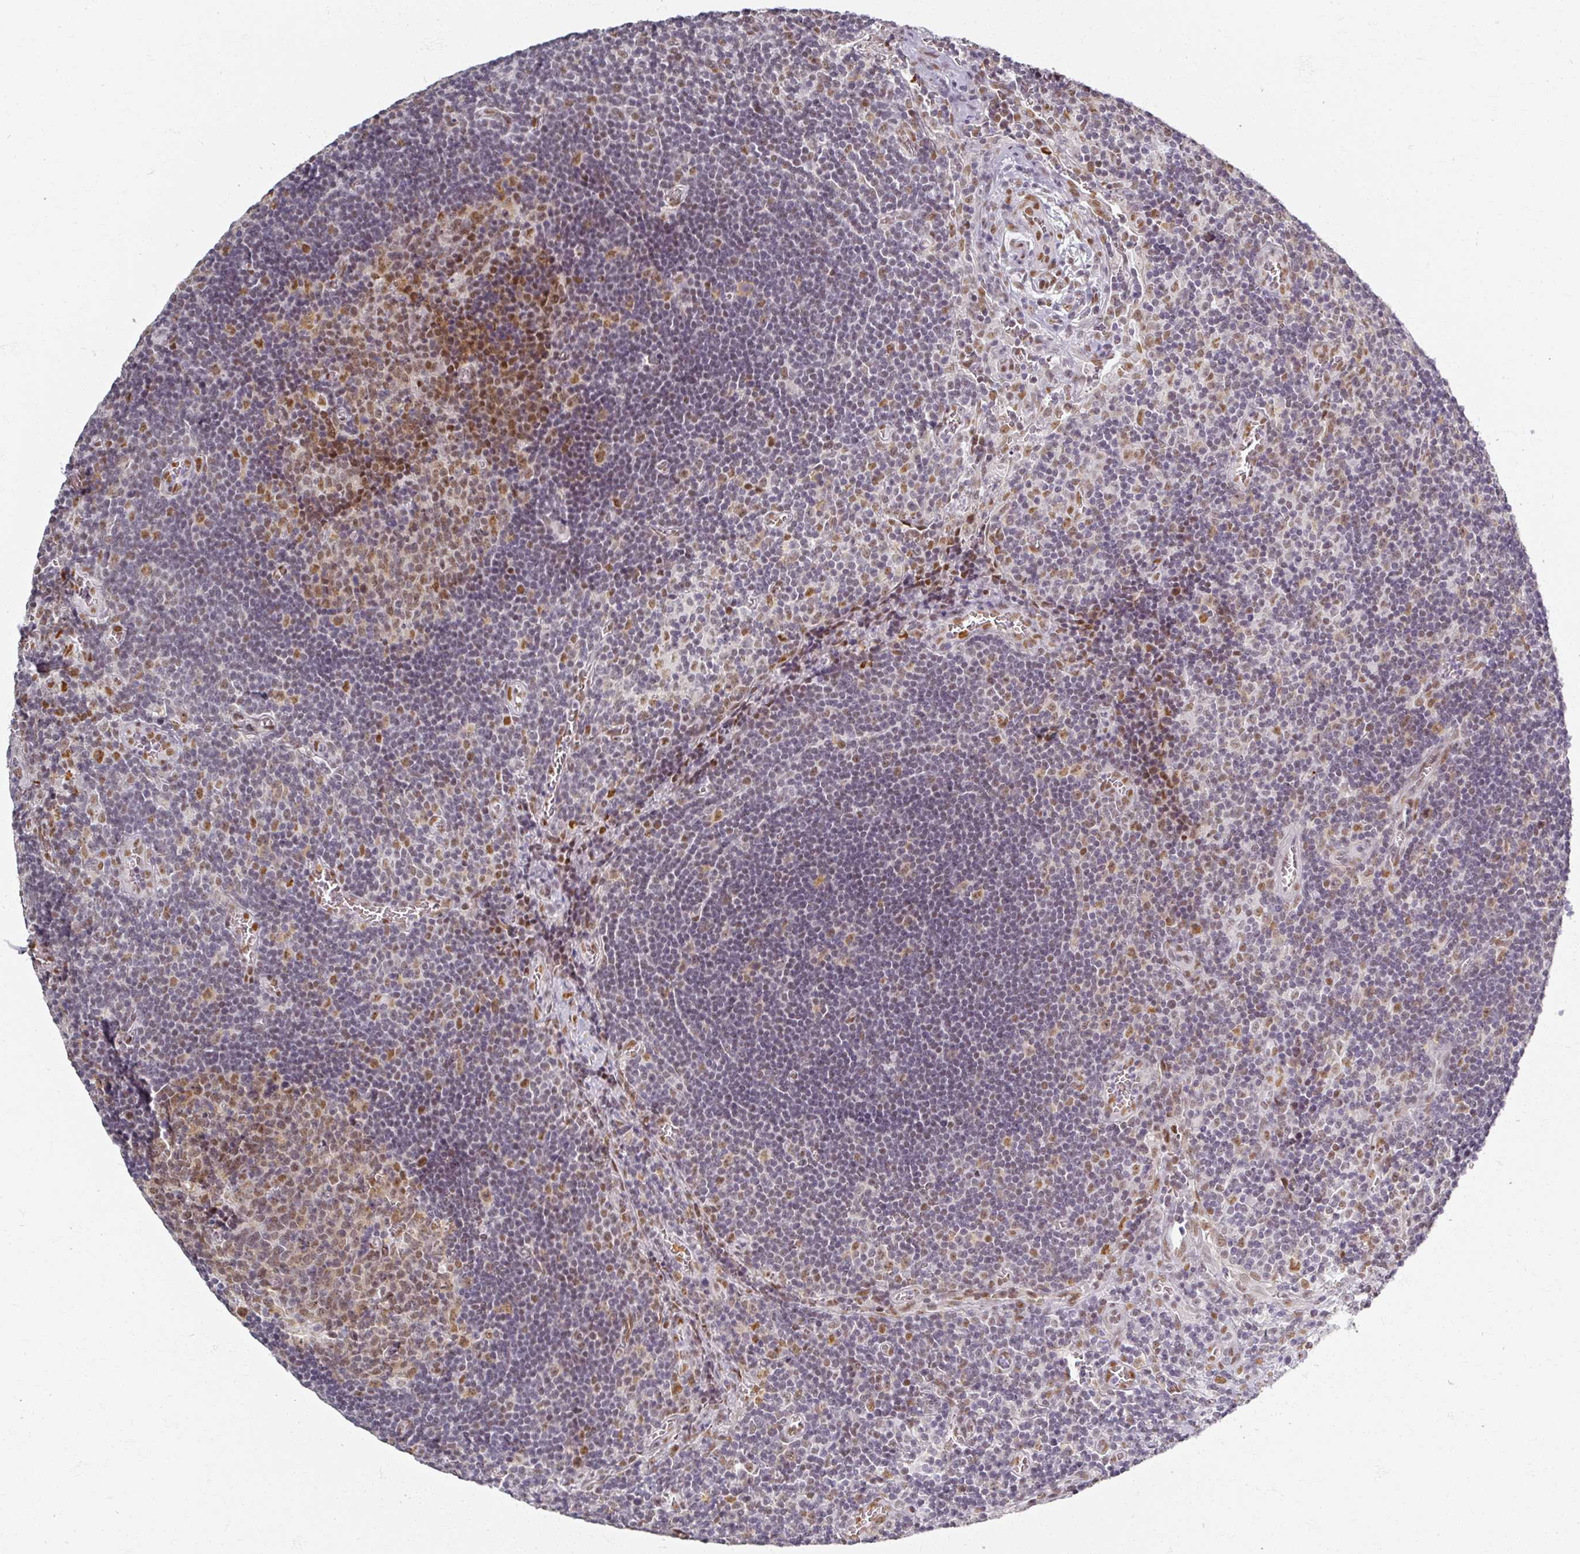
{"staining": {"intensity": "moderate", "quantity": ">75%", "location": "nuclear"}, "tissue": "lymph node", "cell_type": "Germinal center cells", "image_type": "normal", "snomed": [{"axis": "morphology", "description": "Normal tissue, NOS"}, {"axis": "topography", "description": "Lymph node"}], "caption": "This photomicrograph demonstrates immunohistochemistry (IHC) staining of unremarkable lymph node, with medium moderate nuclear expression in about >75% of germinal center cells.", "gene": "RIPOR3", "patient": {"sex": "male", "age": 50}}